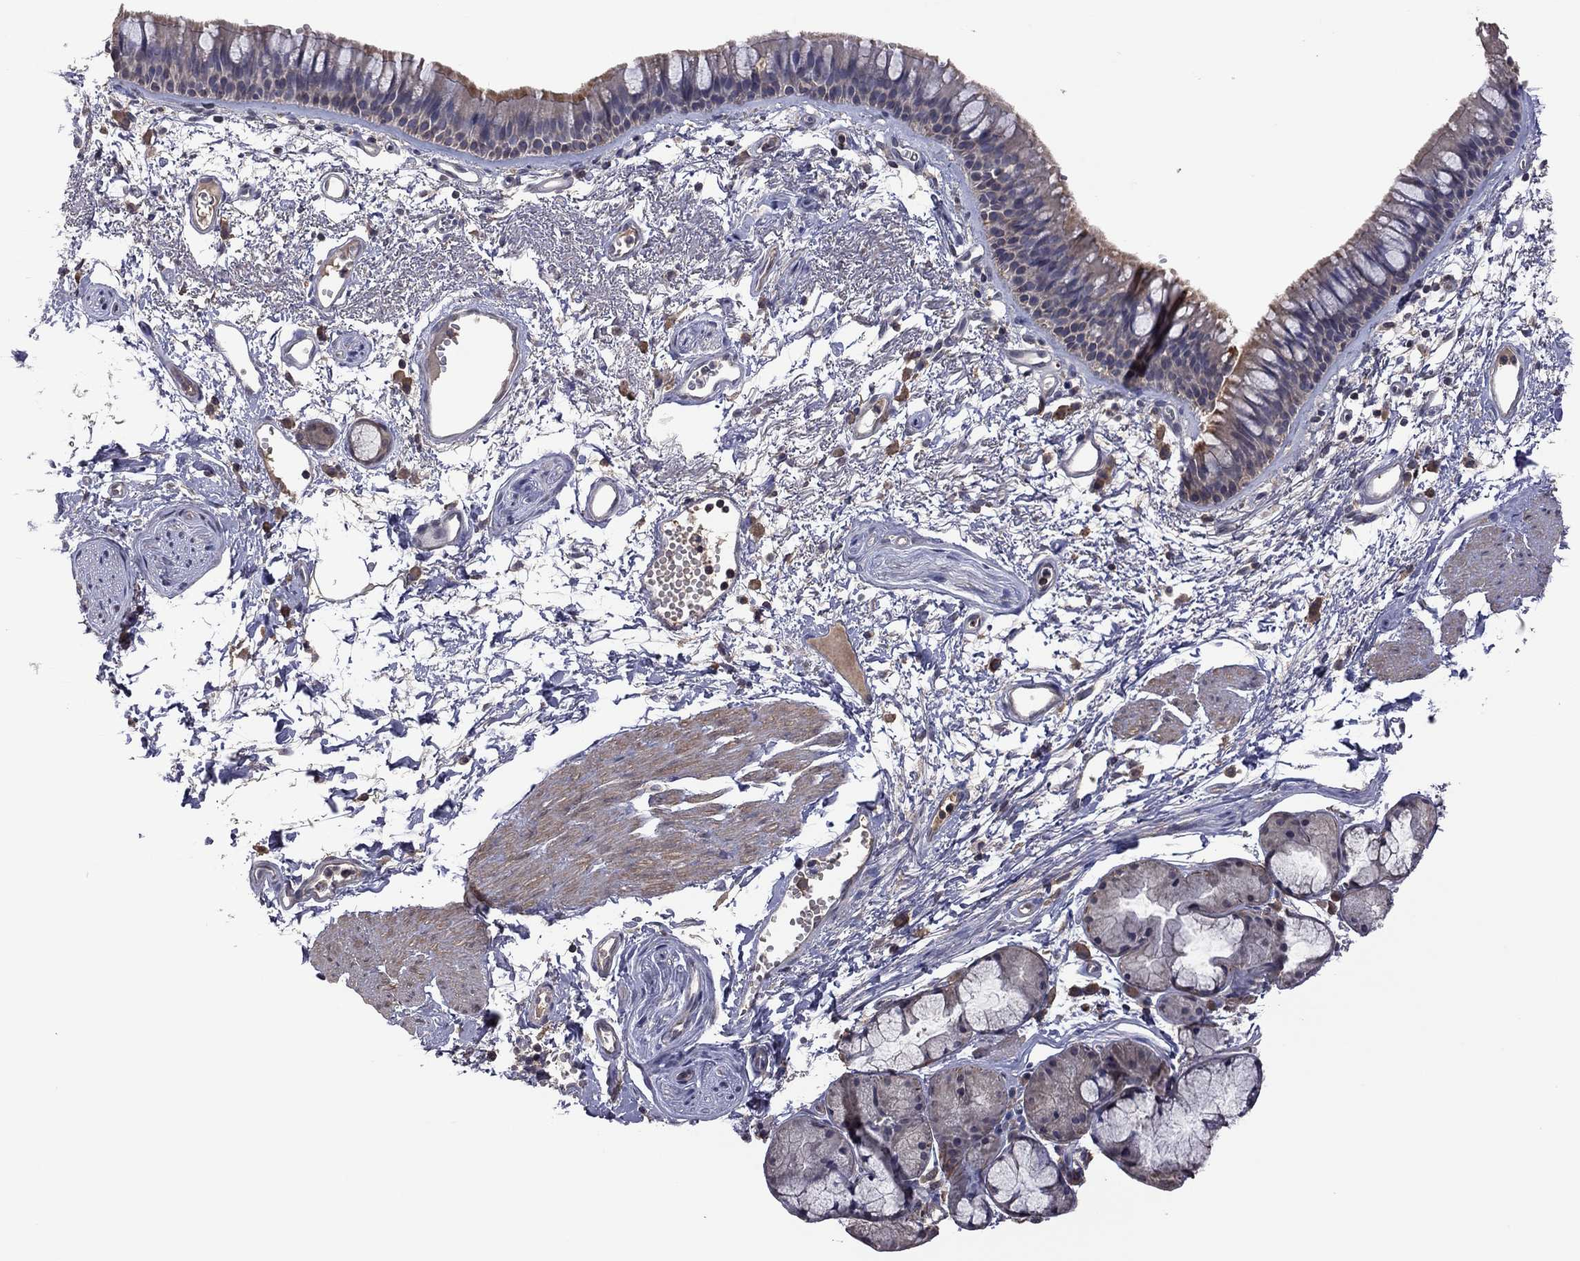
{"staining": {"intensity": "strong", "quantity": "<25%", "location": "cytoplasmic/membranous"}, "tissue": "bronchus", "cell_type": "Respiratory epithelial cells", "image_type": "normal", "snomed": [{"axis": "morphology", "description": "Normal tissue, NOS"}, {"axis": "topography", "description": "Cartilage tissue"}, {"axis": "topography", "description": "Bronchus"}], "caption": "This image displays benign bronchus stained with immunohistochemistry to label a protein in brown. The cytoplasmic/membranous of respiratory epithelial cells show strong positivity for the protein. Nuclei are counter-stained blue.", "gene": "TSNARE1", "patient": {"sex": "male", "age": 66}}